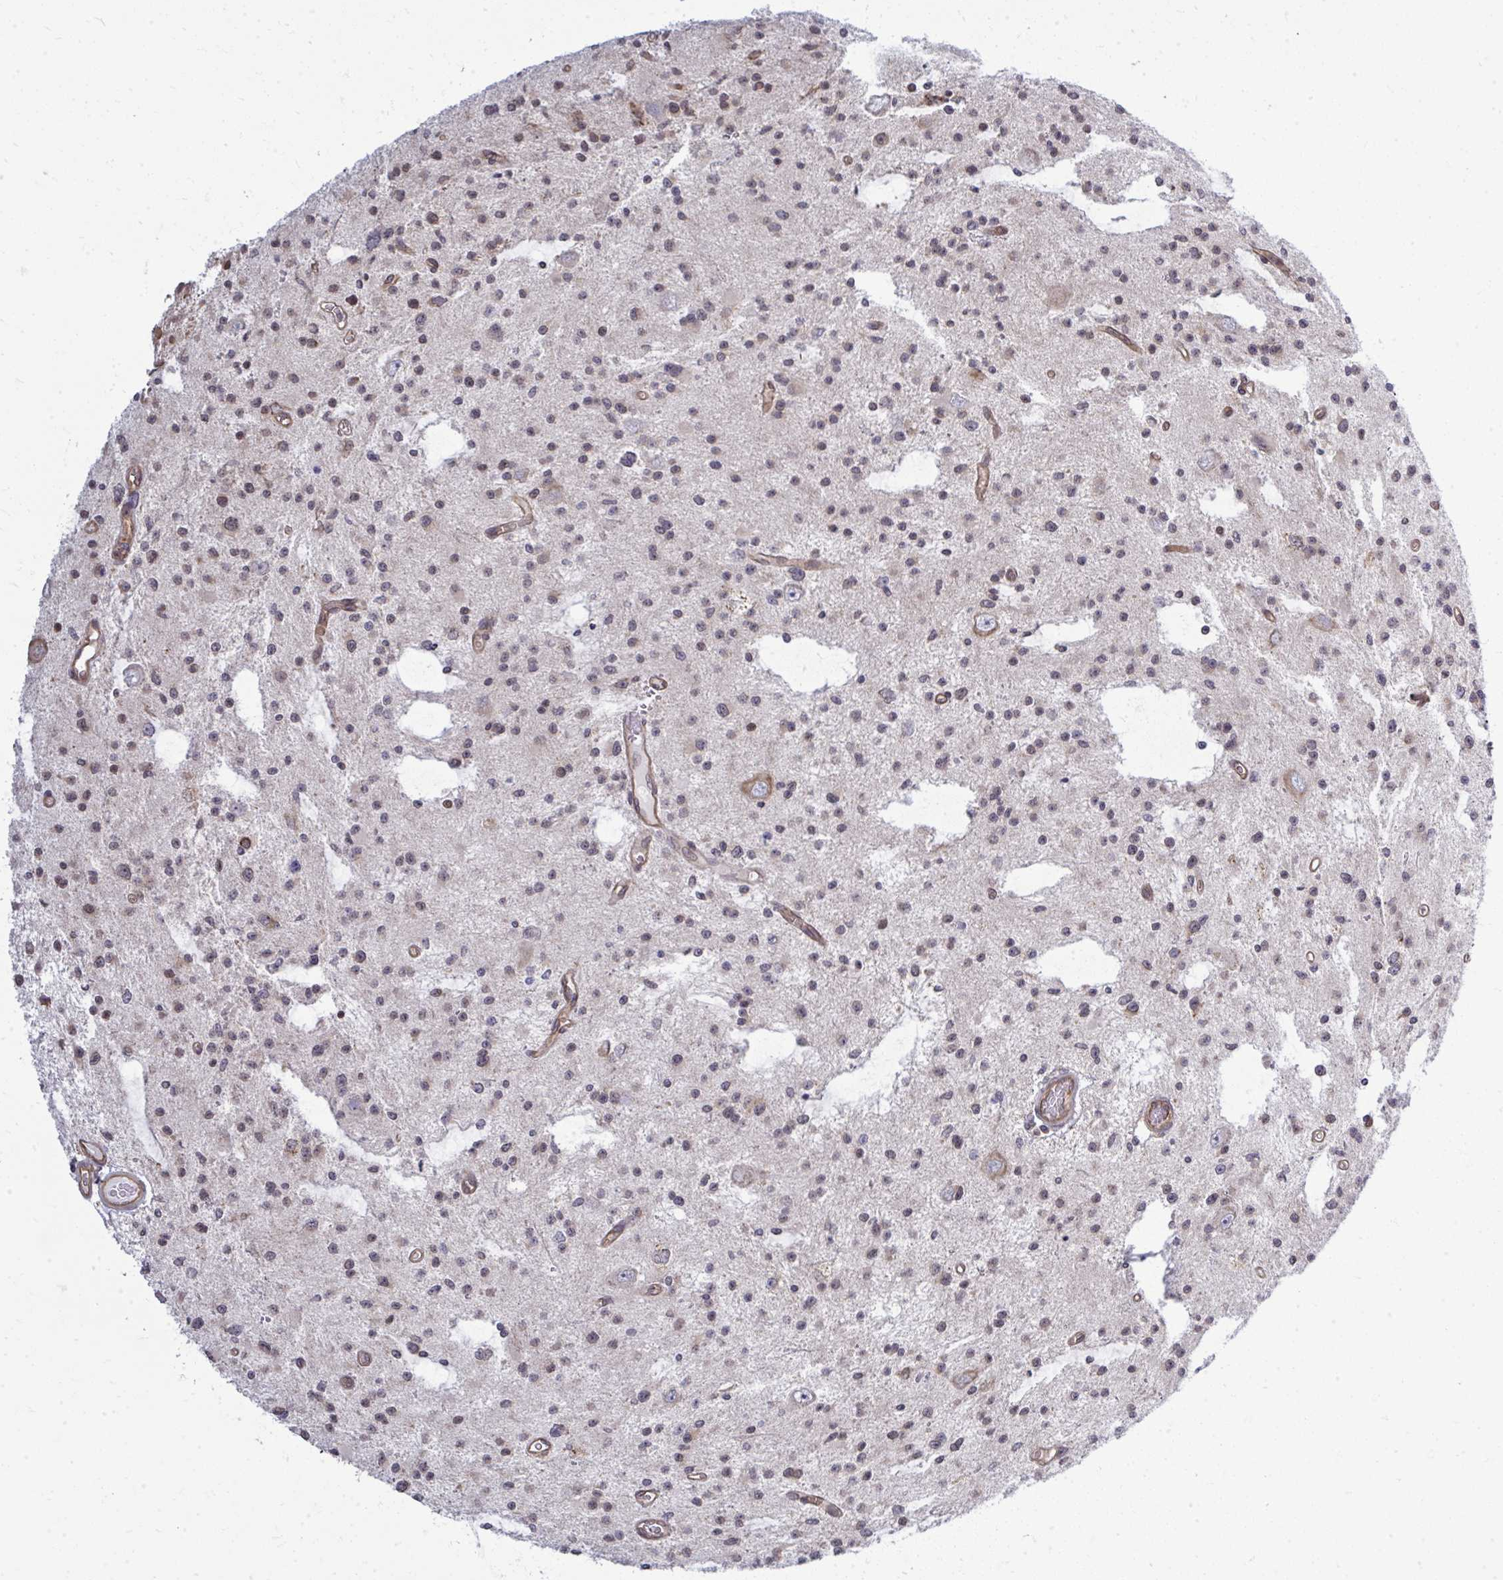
{"staining": {"intensity": "weak", "quantity": "25%-75%", "location": "cytoplasmic/membranous"}, "tissue": "glioma", "cell_type": "Tumor cells", "image_type": "cancer", "snomed": [{"axis": "morphology", "description": "Glioma, malignant, Low grade"}, {"axis": "topography", "description": "Brain"}], "caption": "Malignant glioma (low-grade) was stained to show a protein in brown. There is low levels of weak cytoplasmic/membranous positivity in approximately 25%-75% of tumor cells.", "gene": "FUT10", "patient": {"sex": "male", "age": 43}}